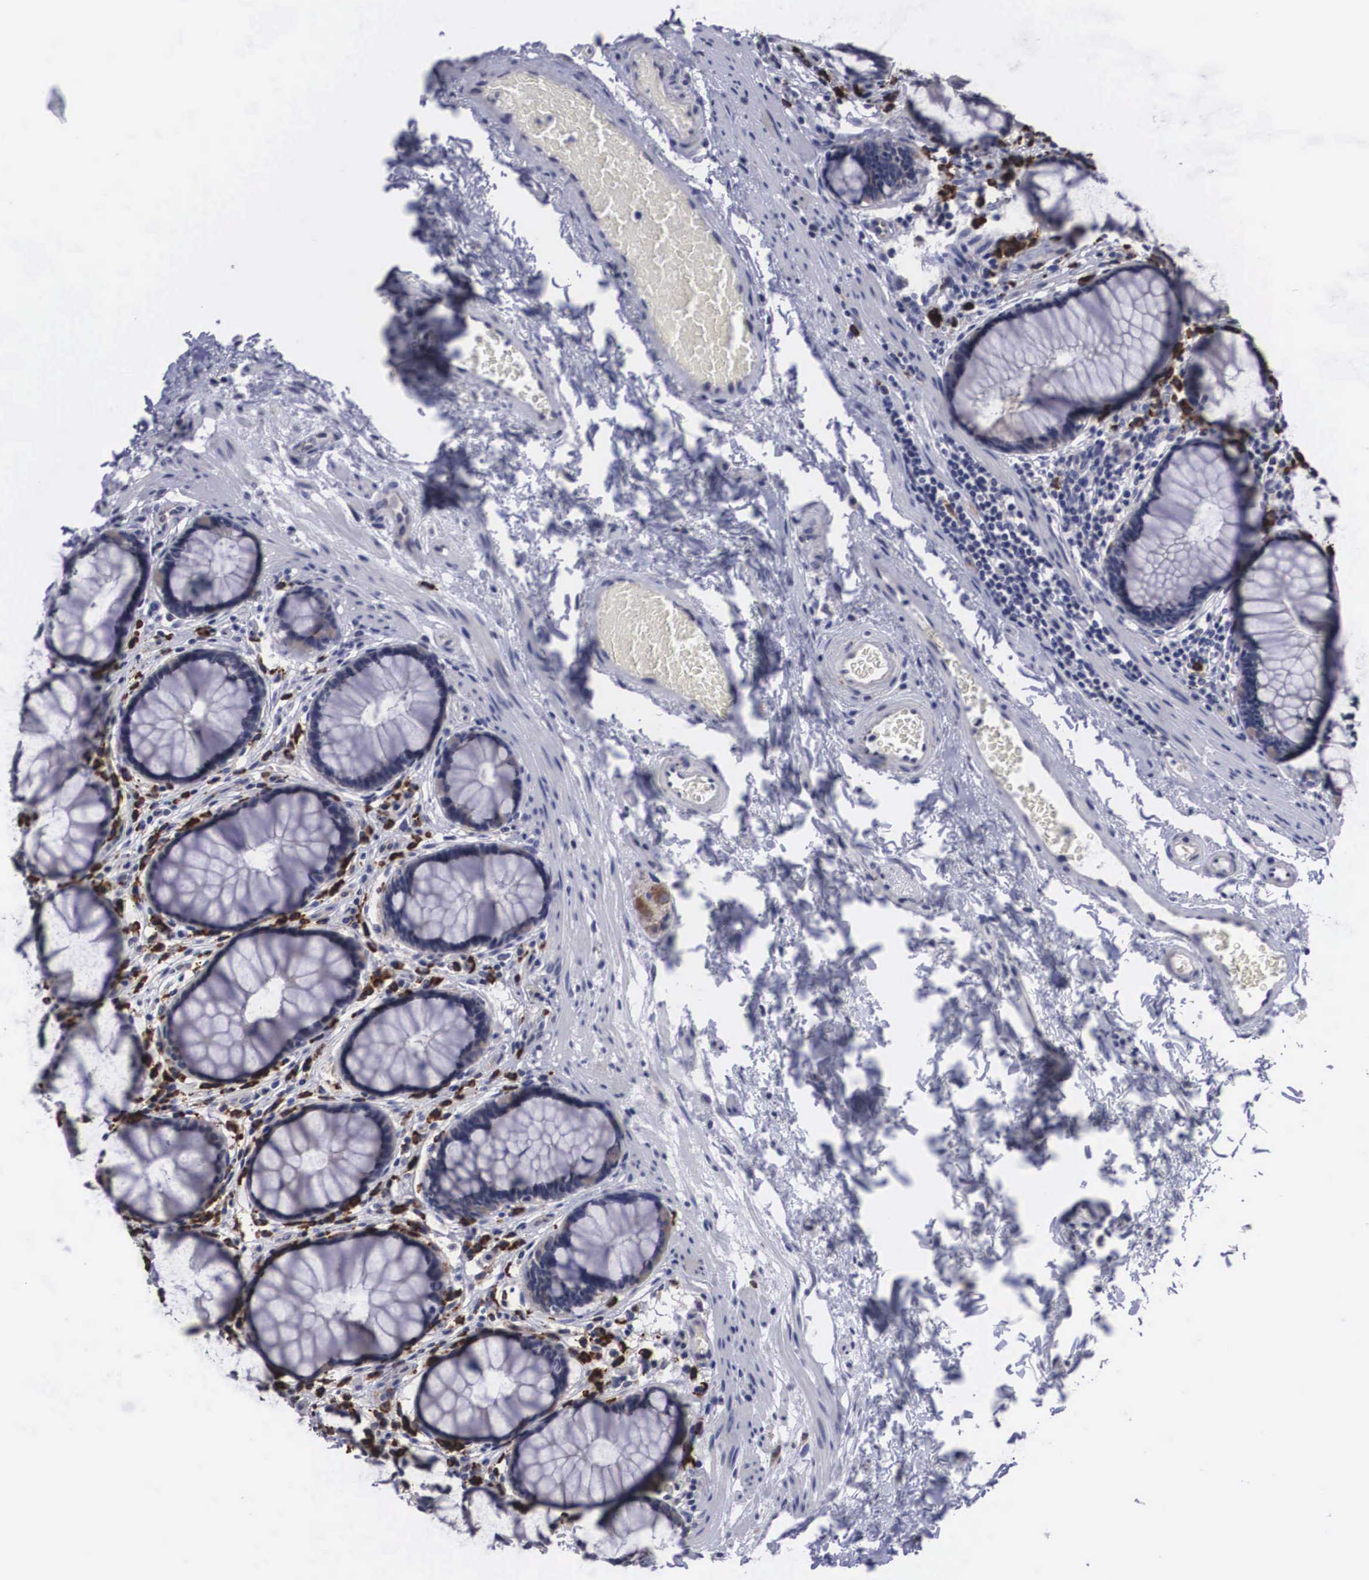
{"staining": {"intensity": "weak", "quantity": "25%-75%", "location": "cytoplasmic/membranous"}, "tissue": "rectum", "cell_type": "Glandular cells", "image_type": "normal", "snomed": [{"axis": "morphology", "description": "Normal tissue, NOS"}, {"axis": "topography", "description": "Rectum"}], "caption": "IHC micrograph of unremarkable rectum: human rectum stained using IHC reveals low levels of weak protein expression localized specifically in the cytoplasmic/membranous of glandular cells, appearing as a cytoplasmic/membranous brown color.", "gene": "CRELD2", "patient": {"sex": "male", "age": 77}}